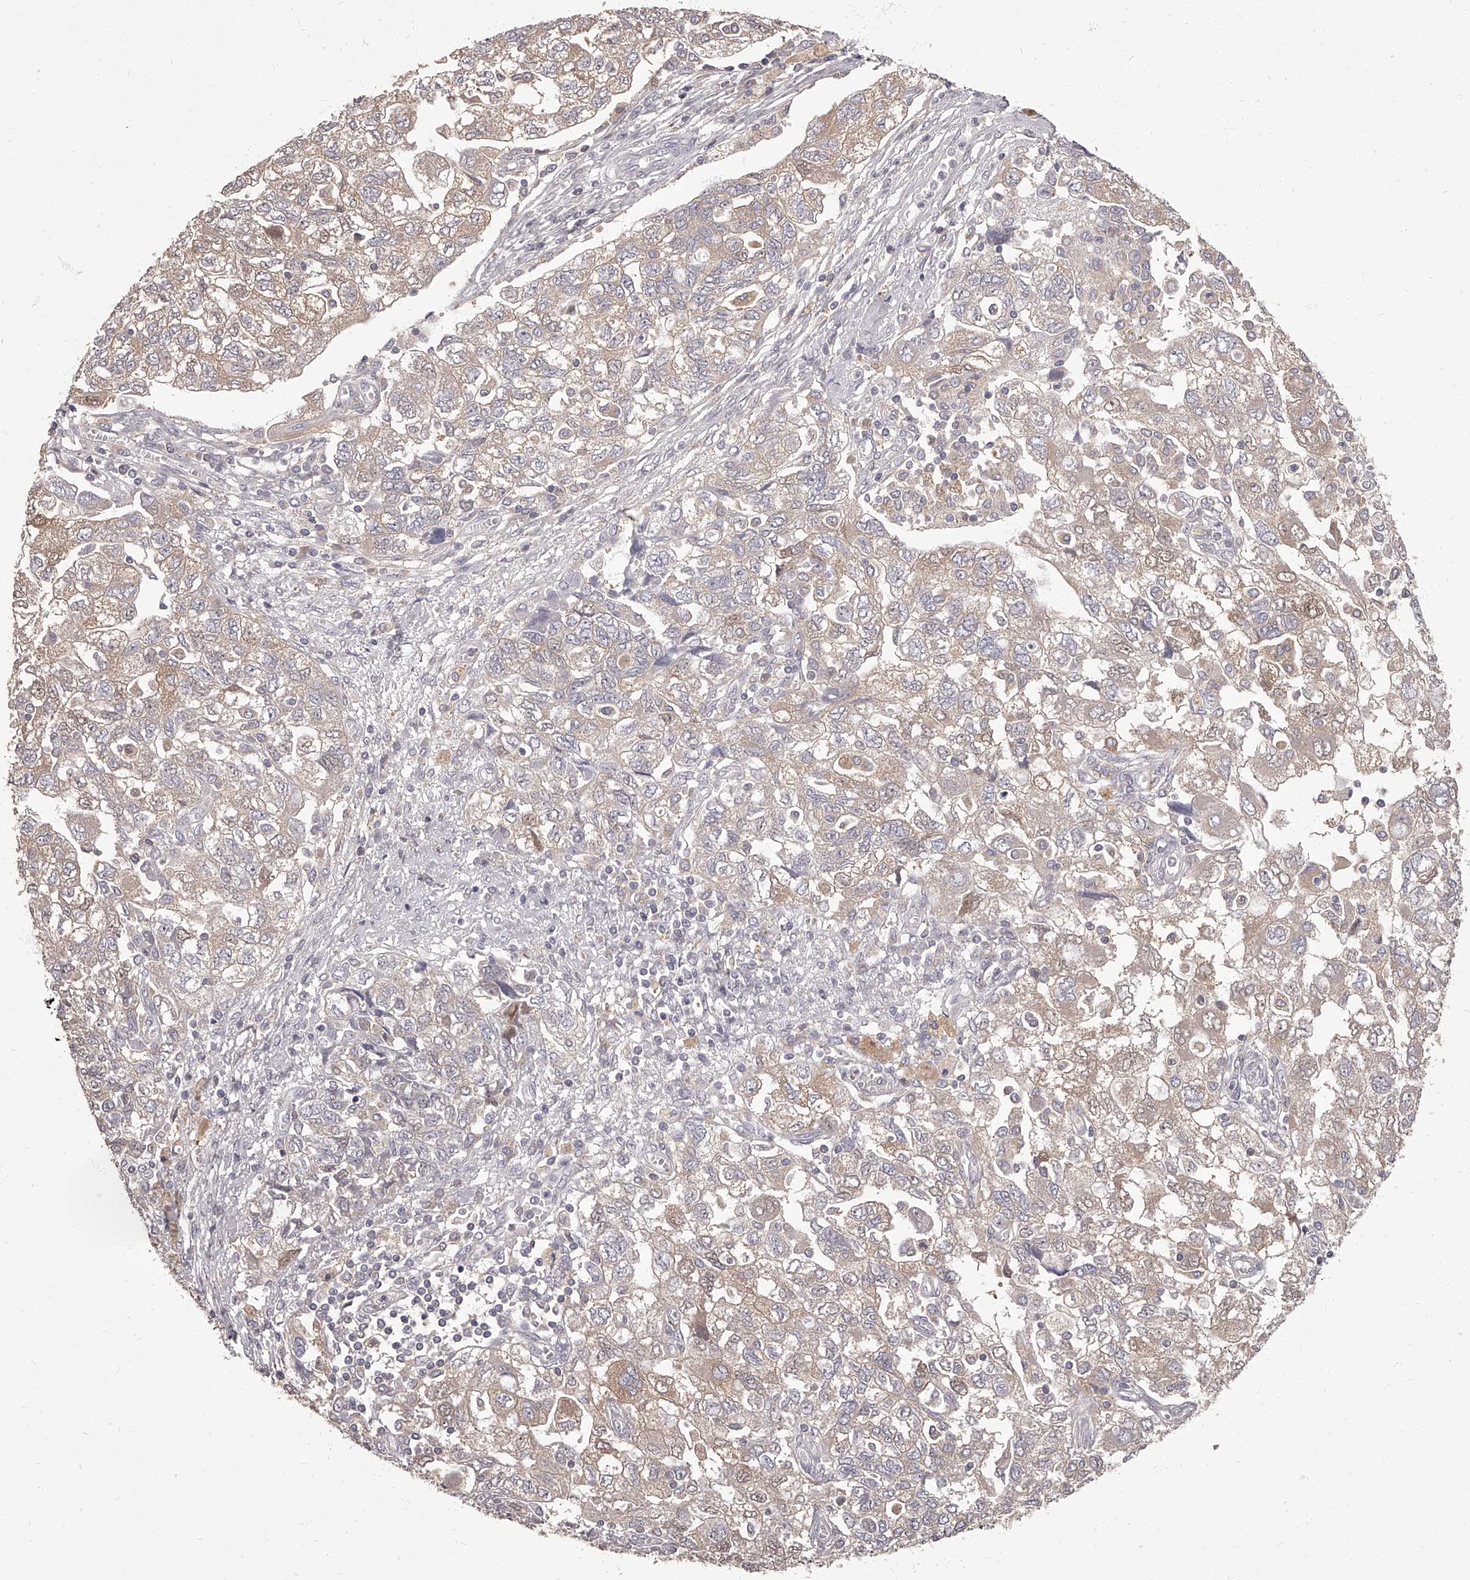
{"staining": {"intensity": "weak", "quantity": "25%-75%", "location": "cytoplasmic/membranous"}, "tissue": "ovarian cancer", "cell_type": "Tumor cells", "image_type": "cancer", "snomed": [{"axis": "morphology", "description": "Carcinoma, NOS"}, {"axis": "morphology", "description": "Cystadenocarcinoma, serous, NOS"}, {"axis": "topography", "description": "Ovary"}], "caption": "This histopathology image demonstrates immunohistochemistry staining of human ovarian cancer, with low weak cytoplasmic/membranous expression in about 25%-75% of tumor cells.", "gene": "APEH", "patient": {"sex": "female", "age": 69}}